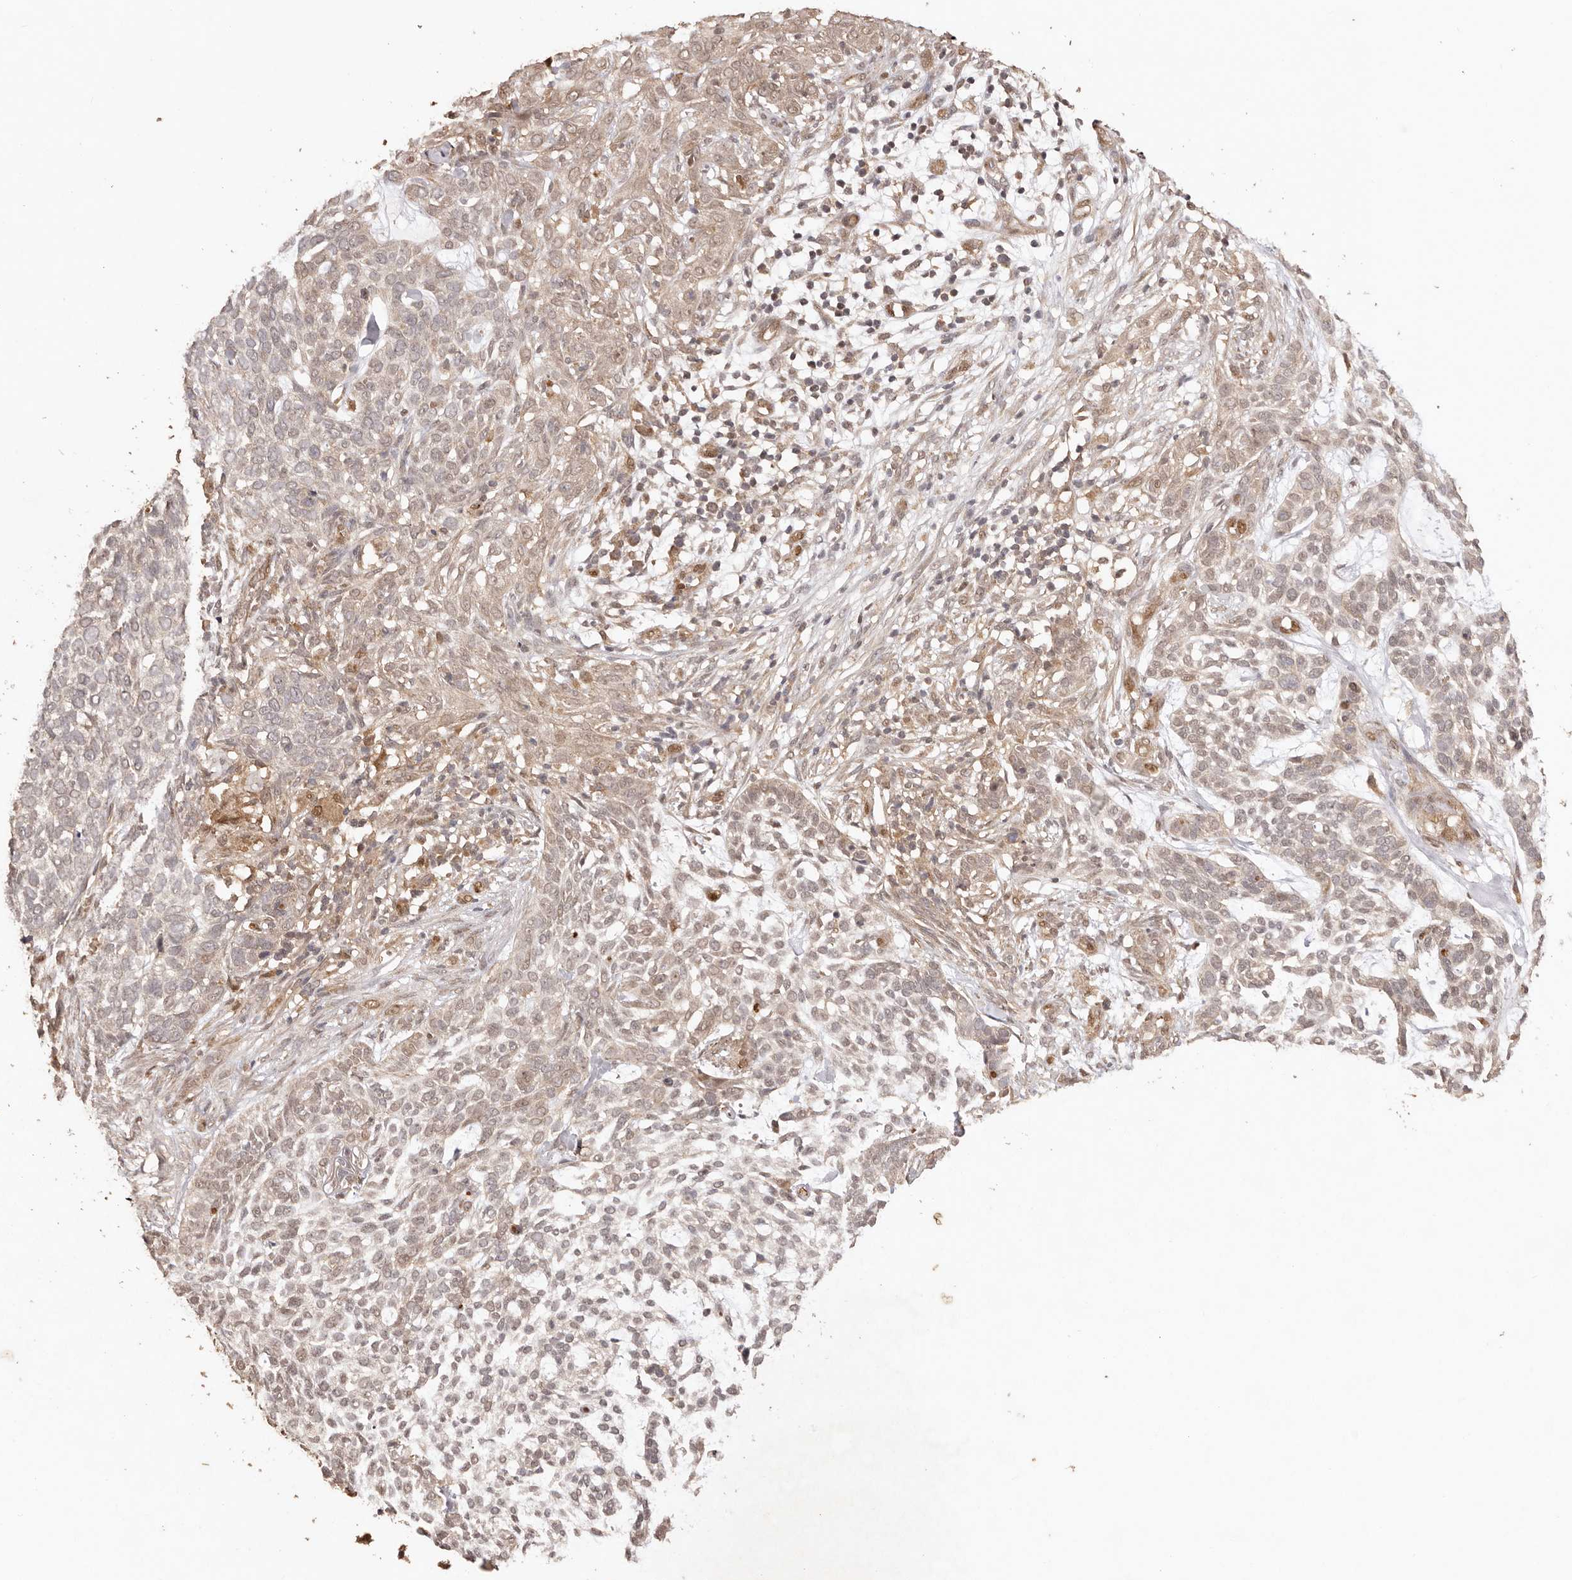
{"staining": {"intensity": "weak", "quantity": "25%-75%", "location": "cytoplasmic/membranous,nuclear"}, "tissue": "skin cancer", "cell_type": "Tumor cells", "image_type": "cancer", "snomed": [{"axis": "morphology", "description": "Basal cell carcinoma"}, {"axis": "topography", "description": "Skin"}], "caption": "Immunohistochemical staining of human skin basal cell carcinoma exhibits low levels of weak cytoplasmic/membranous and nuclear protein expression in approximately 25%-75% of tumor cells.", "gene": "UBR2", "patient": {"sex": "female", "age": 64}}